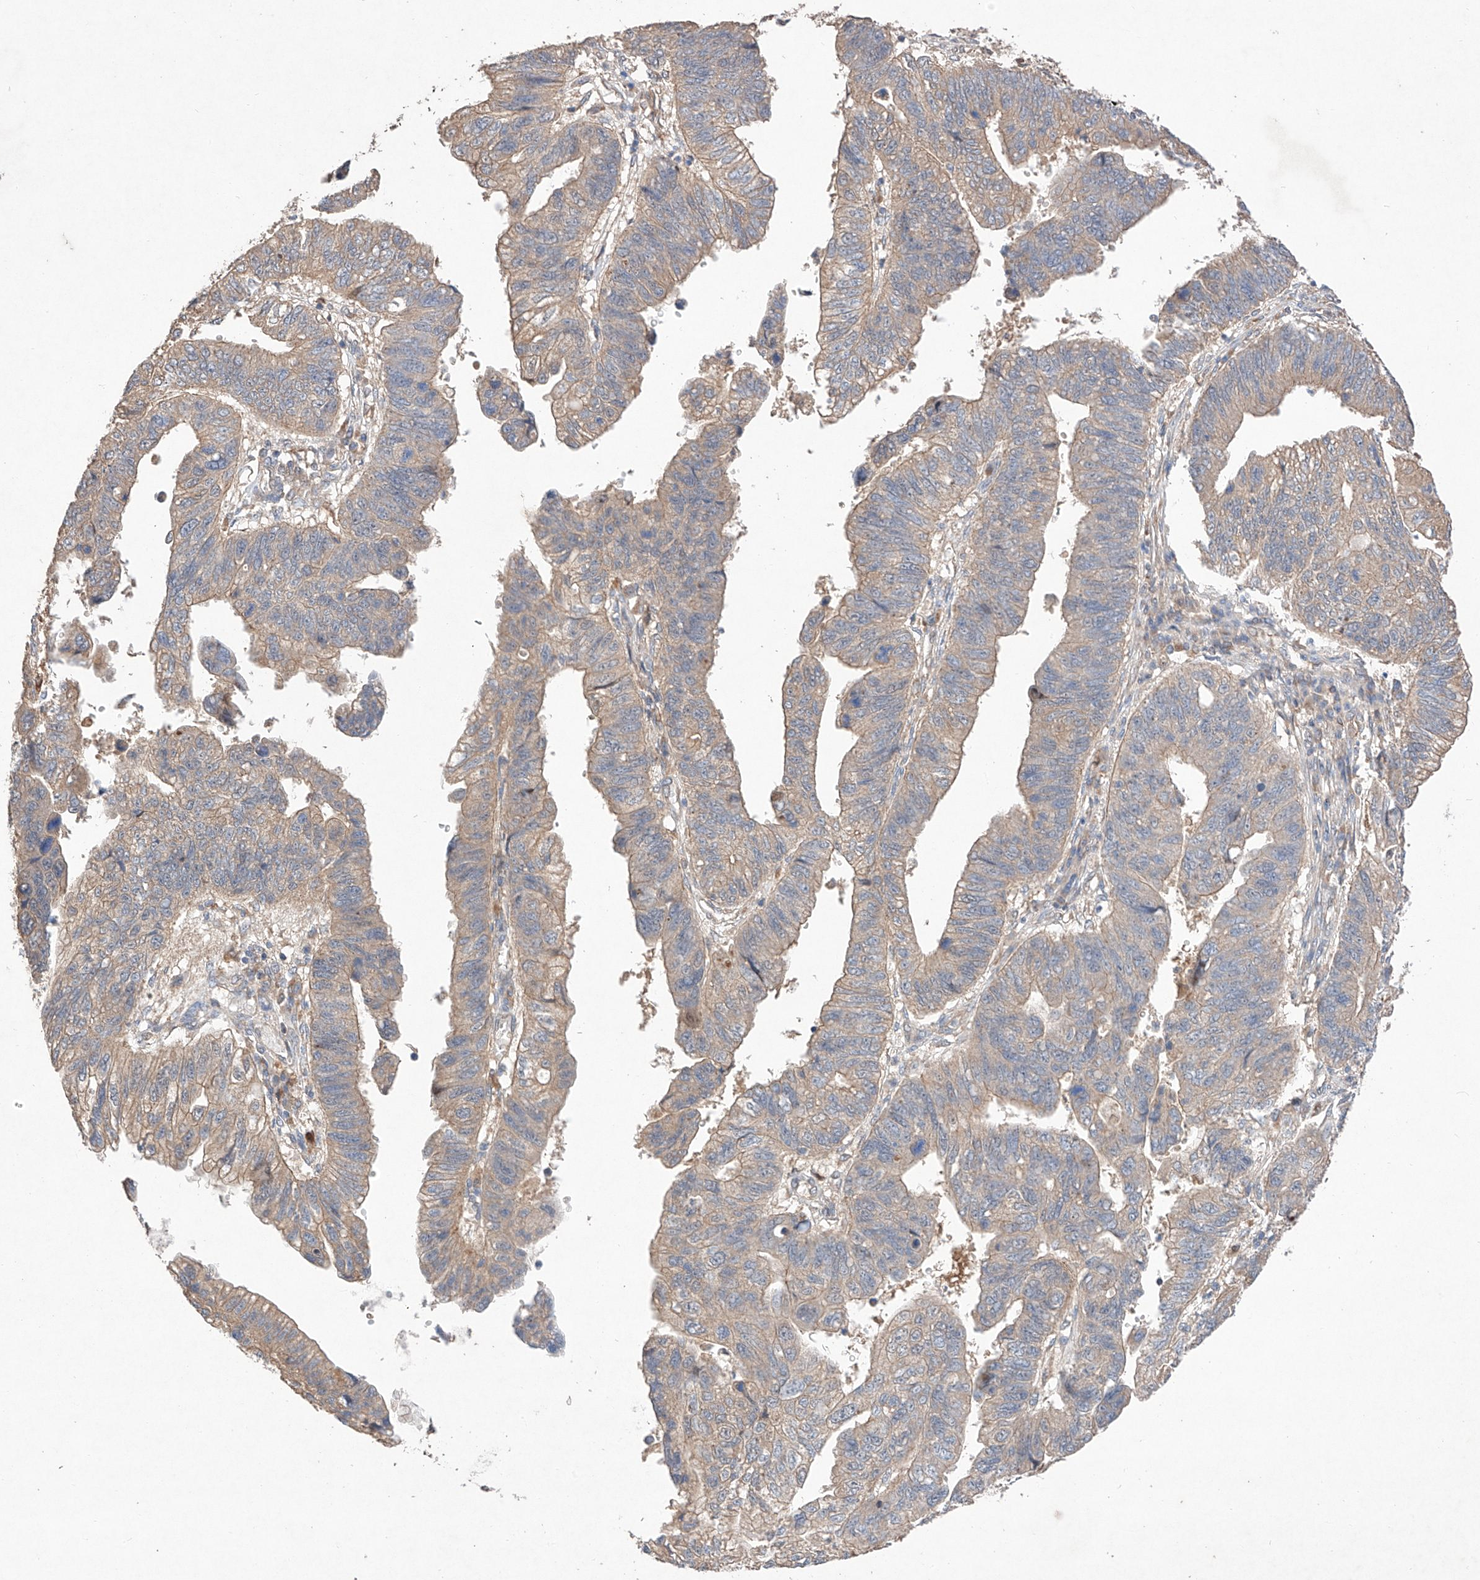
{"staining": {"intensity": "weak", "quantity": ">75%", "location": "cytoplasmic/membranous"}, "tissue": "stomach cancer", "cell_type": "Tumor cells", "image_type": "cancer", "snomed": [{"axis": "morphology", "description": "Adenocarcinoma, NOS"}, {"axis": "topography", "description": "Stomach"}], "caption": "Brown immunohistochemical staining in stomach cancer (adenocarcinoma) reveals weak cytoplasmic/membranous positivity in about >75% of tumor cells.", "gene": "C6orf62", "patient": {"sex": "male", "age": 59}}